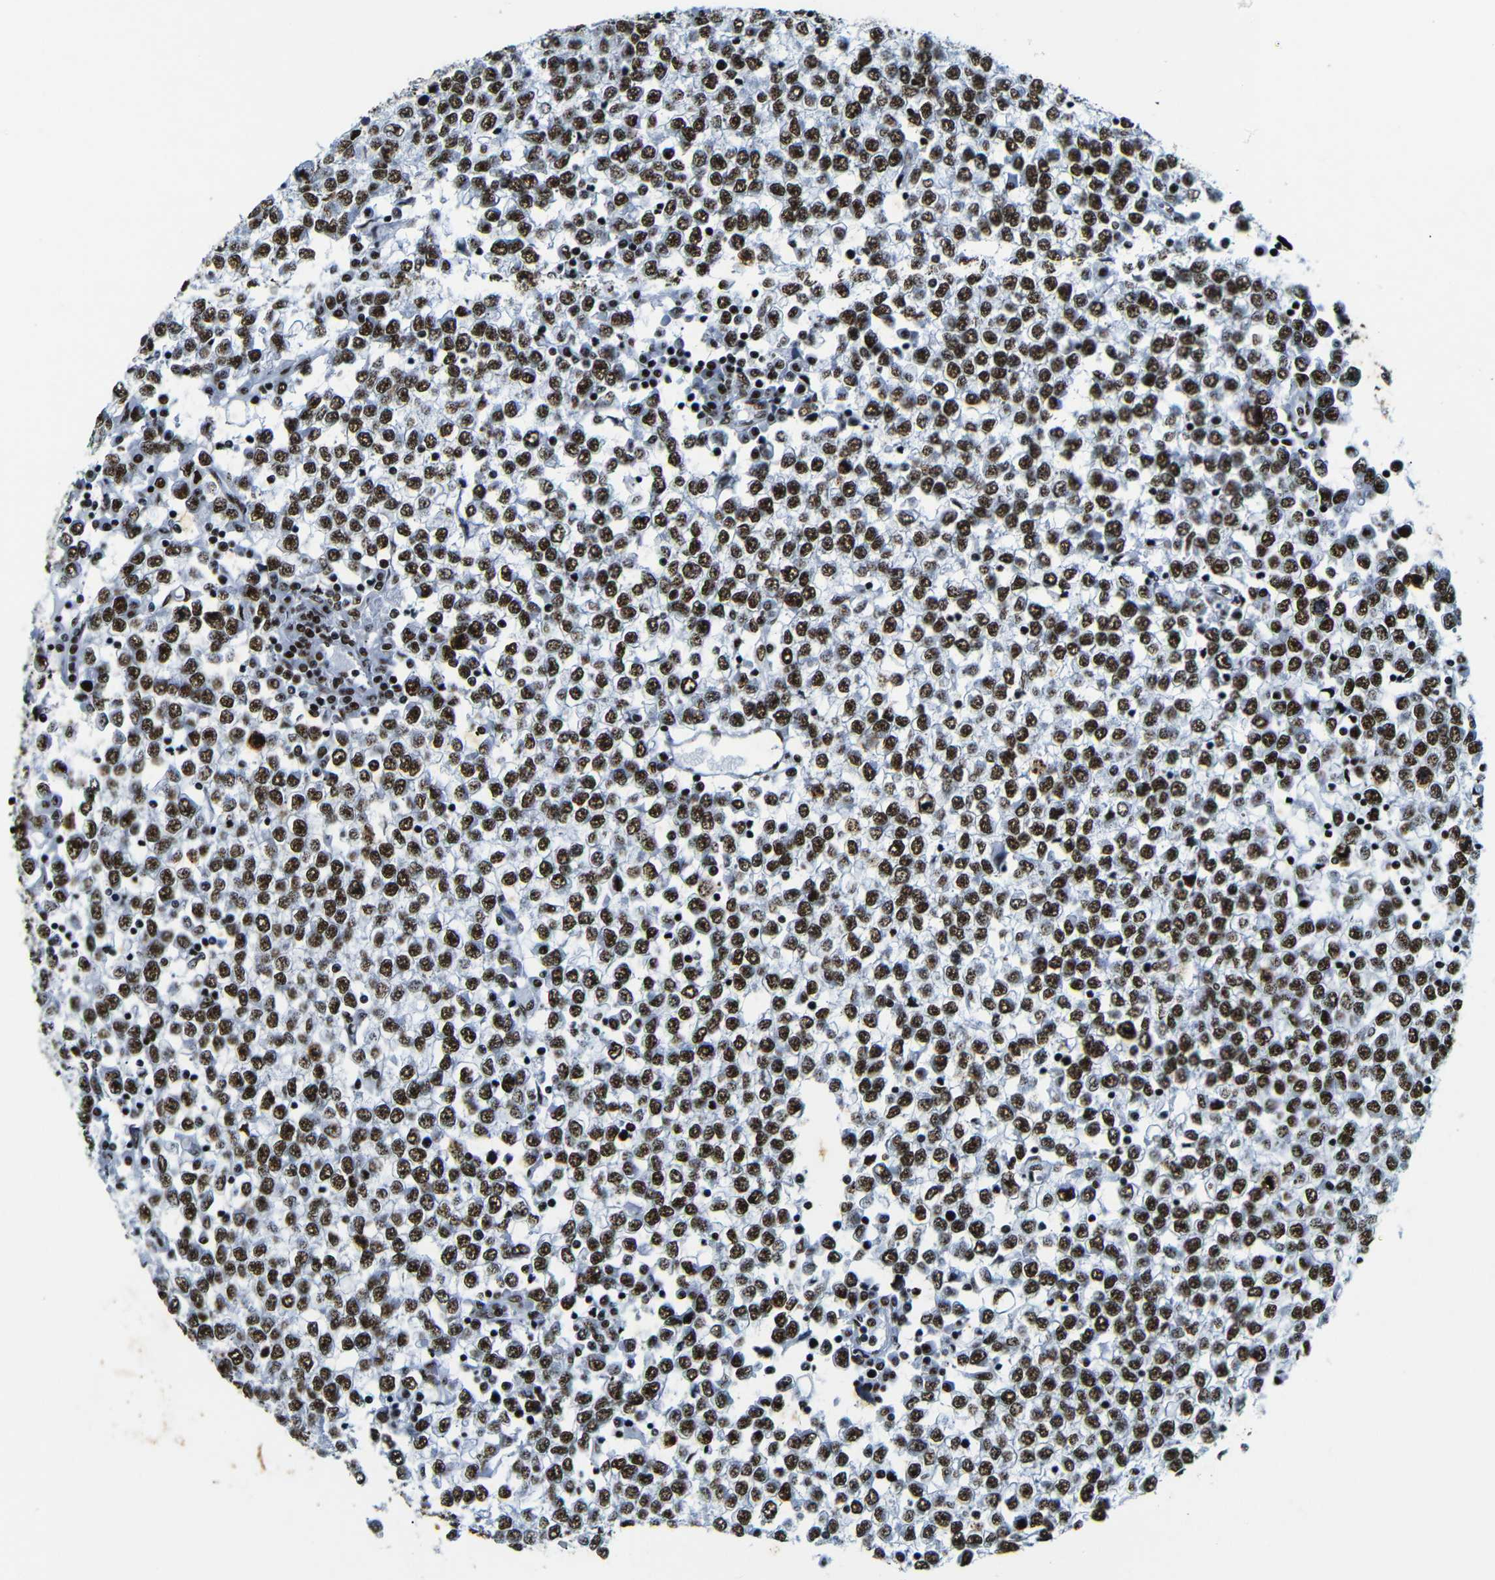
{"staining": {"intensity": "strong", "quantity": ">75%", "location": "nuclear"}, "tissue": "testis cancer", "cell_type": "Tumor cells", "image_type": "cancer", "snomed": [{"axis": "morphology", "description": "Seminoma, NOS"}, {"axis": "topography", "description": "Testis"}], "caption": "Testis cancer stained with a protein marker shows strong staining in tumor cells.", "gene": "SRSF1", "patient": {"sex": "male", "age": 65}}